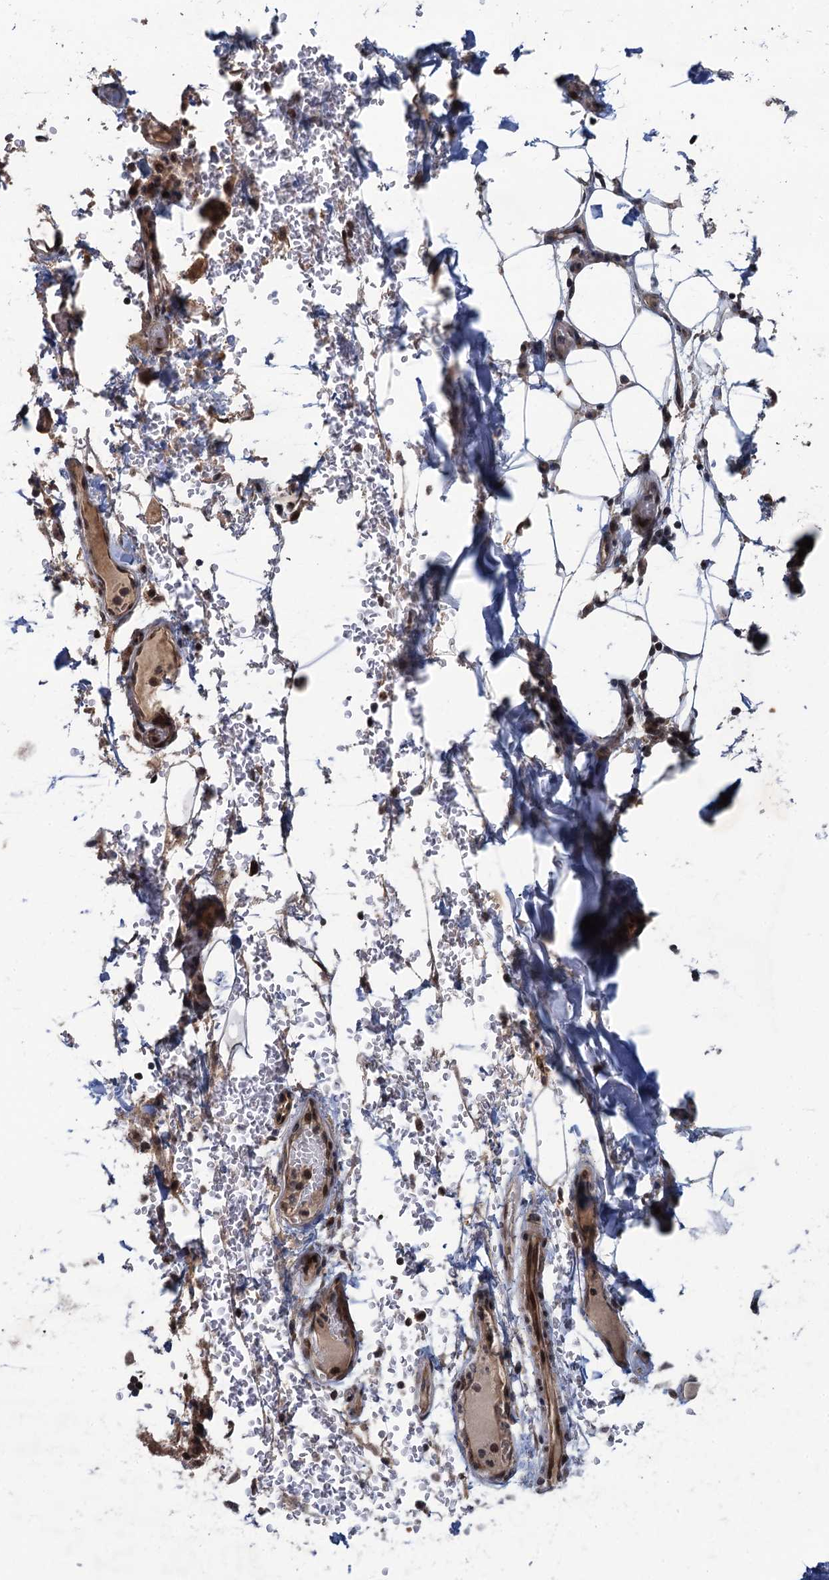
{"staining": {"intensity": "strong", "quantity": ">75%", "location": "nuclear"}, "tissue": "adipose tissue", "cell_type": "Adipocytes", "image_type": "normal", "snomed": [{"axis": "morphology", "description": "Normal tissue, NOS"}, {"axis": "topography", "description": "Lymph node"}, {"axis": "topography", "description": "Cartilage tissue"}, {"axis": "topography", "description": "Bronchus"}], "caption": "Immunohistochemical staining of unremarkable human adipose tissue shows >75% levels of strong nuclear protein expression in about >75% of adipocytes. (DAB (3,3'-diaminobenzidine) IHC with brightfield microscopy, high magnification).", "gene": "RASSF4", "patient": {"sex": "male", "age": 63}}